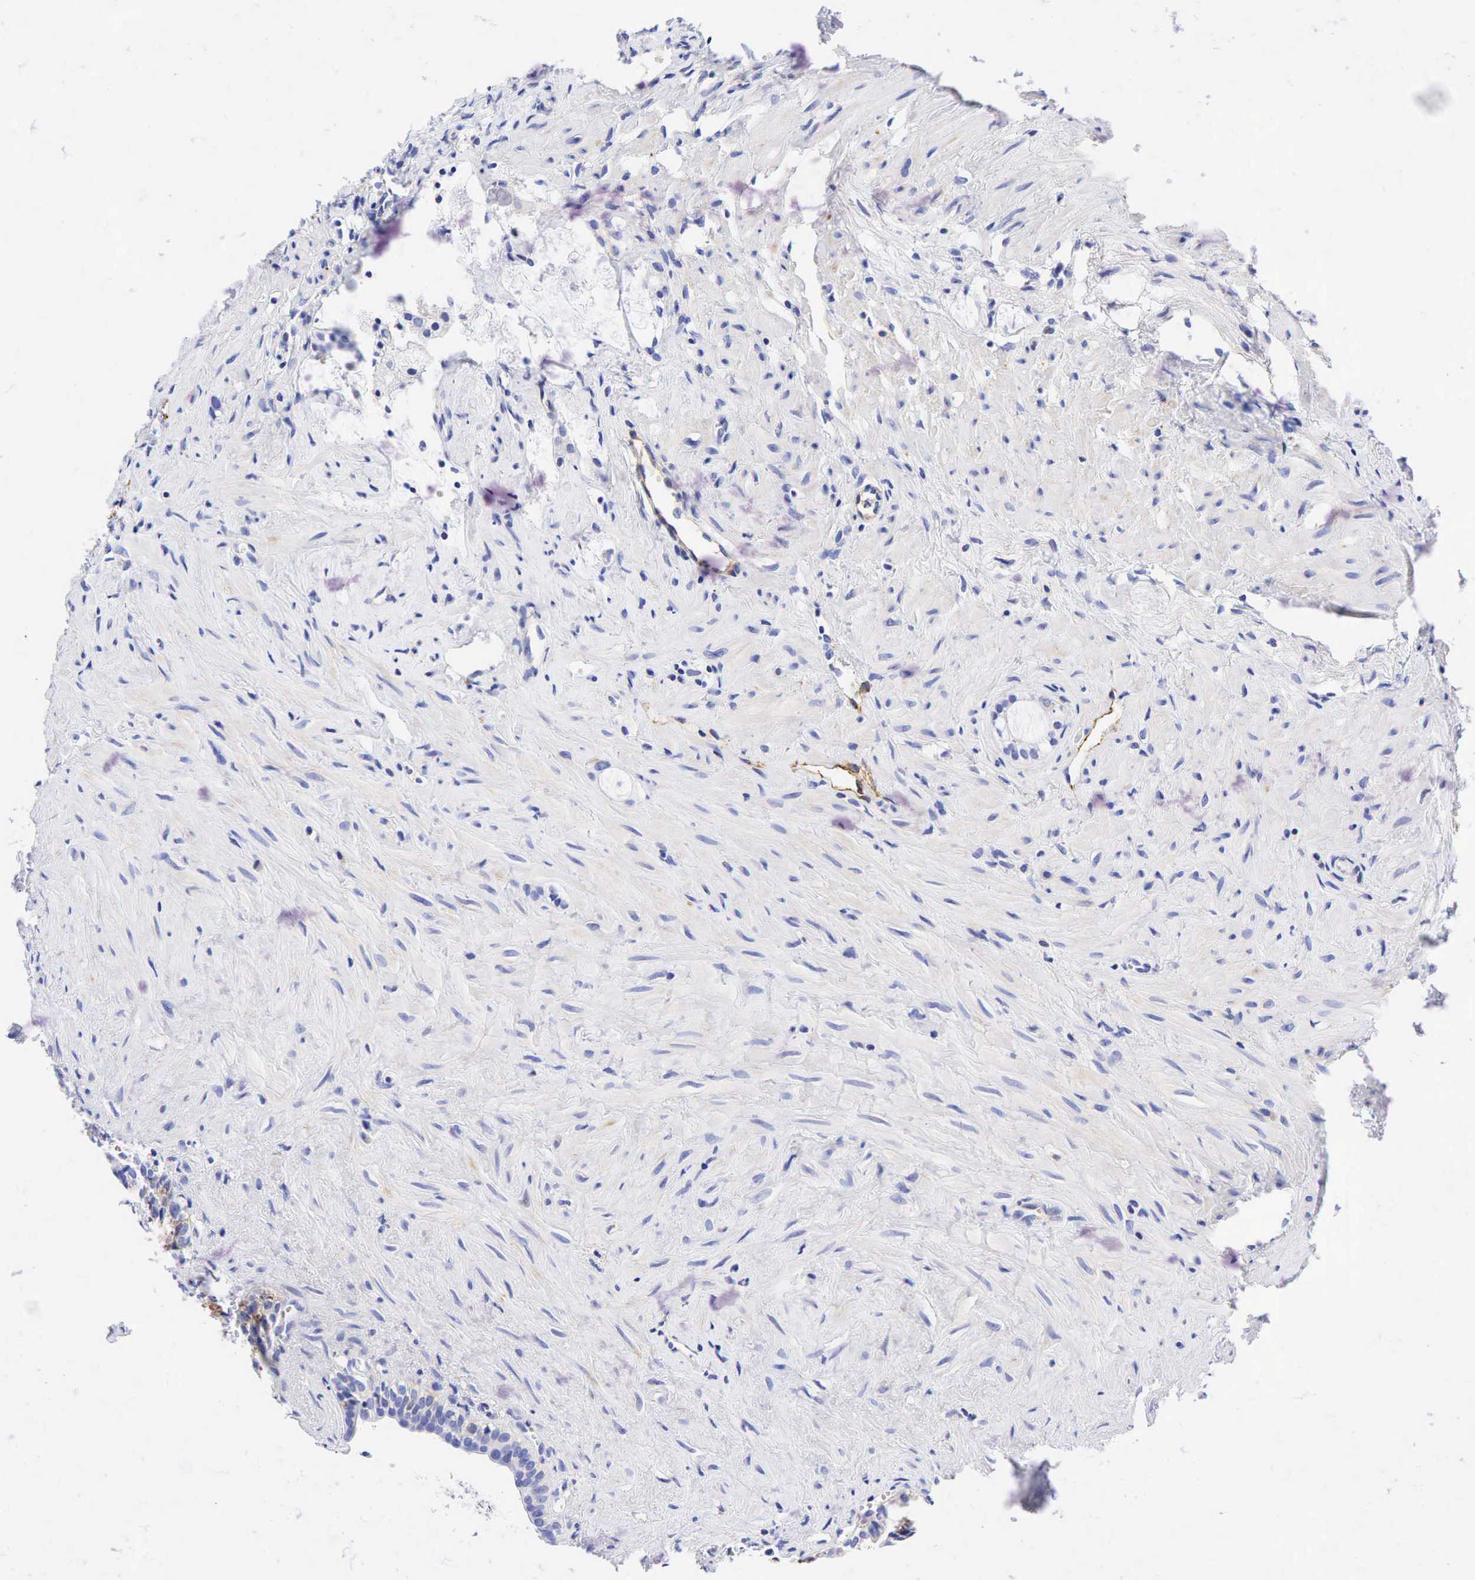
{"staining": {"intensity": "weak", "quantity": "<25%", "location": "cytoplasmic/membranous"}, "tissue": "seminal vesicle", "cell_type": "Glandular cells", "image_type": "normal", "snomed": [{"axis": "morphology", "description": "Normal tissue, NOS"}, {"axis": "topography", "description": "Seminal veicle"}], "caption": "The histopathology image exhibits no staining of glandular cells in normal seminal vesicle. (Stains: DAB immunohistochemistry (IHC) with hematoxylin counter stain, Microscopy: brightfield microscopy at high magnification).", "gene": "TNFRSF8", "patient": {"sex": "male", "age": 60}}